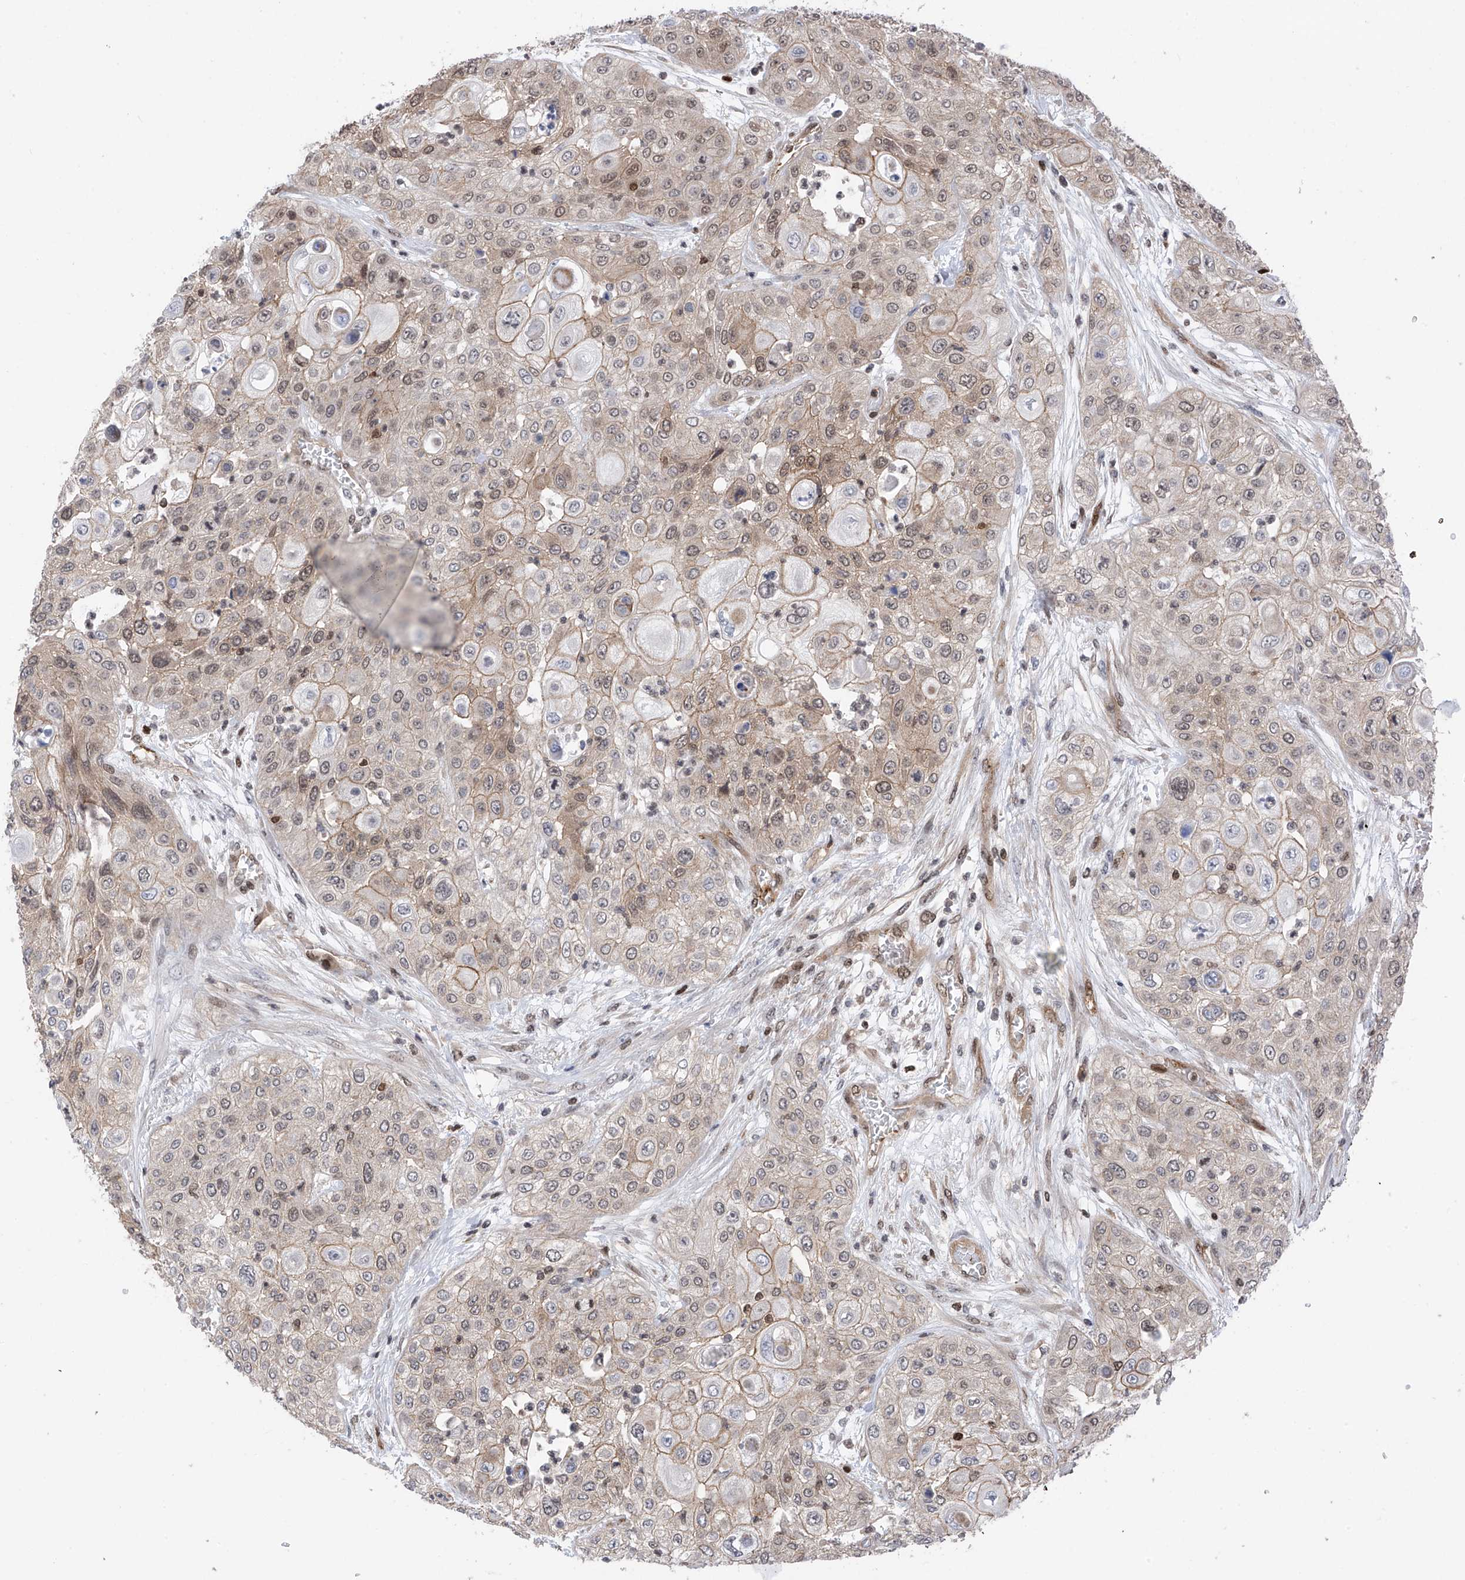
{"staining": {"intensity": "weak", "quantity": "25%-75%", "location": "cytoplasmic/membranous"}, "tissue": "urothelial cancer", "cell_type": "Tumor cells", "image_type": "cancer", "snomed": [{"axis": "morphology", "description": "Urothelial carcinoma, High grade"}, {"axis": "topography", "description": "Urinary bladder"}], "caption": "Urothelial carcinoma (high-grade) stained with a brown dye displays weak cytoplasmic/membranous positive positivity in approximately 25%-75% of tumor cells.", "gene": "DNAJC9", "patient": {"sex": "female", "age": 79}}